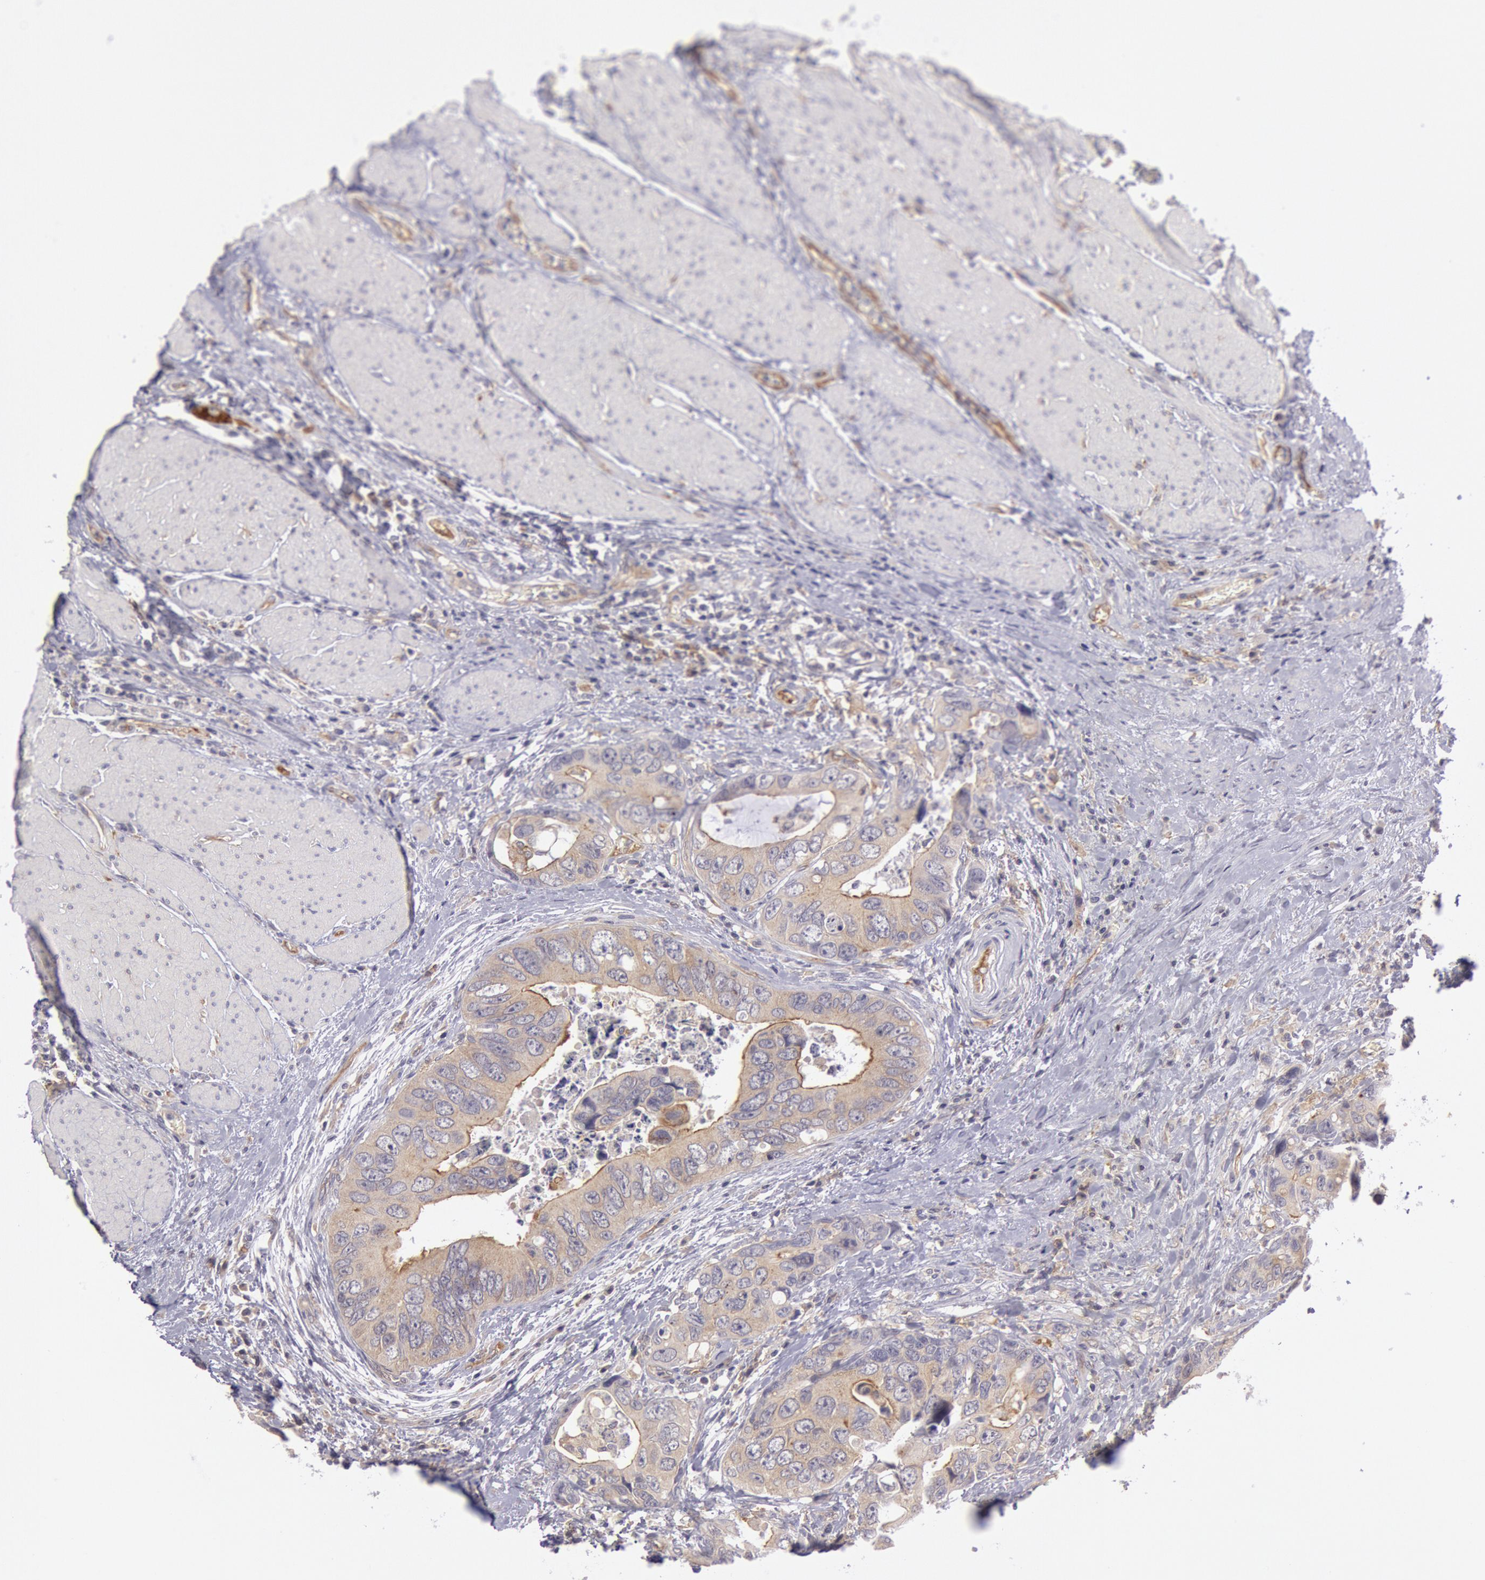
{"staining": {"intensity": "weak", "quantity": ">75%", "location": "cytoplasmic/membranous"}, "tissue": "colorectal cancer", "cell_type": "Tumor cells", "image_type": "cancer", "snomed": [{"axis": "morphology", "description": "Adenocarcinoma, NOS"}, {"axis": "topography", "description": "Rectum"}], "caption": "A micrograph of colorectal cancer stained for a protein exhibits weak cytoplasmic/membranous brown staining in tumor cells.", "gene": "MYO5A", "patient": {"sex": "female", "age": 67}}